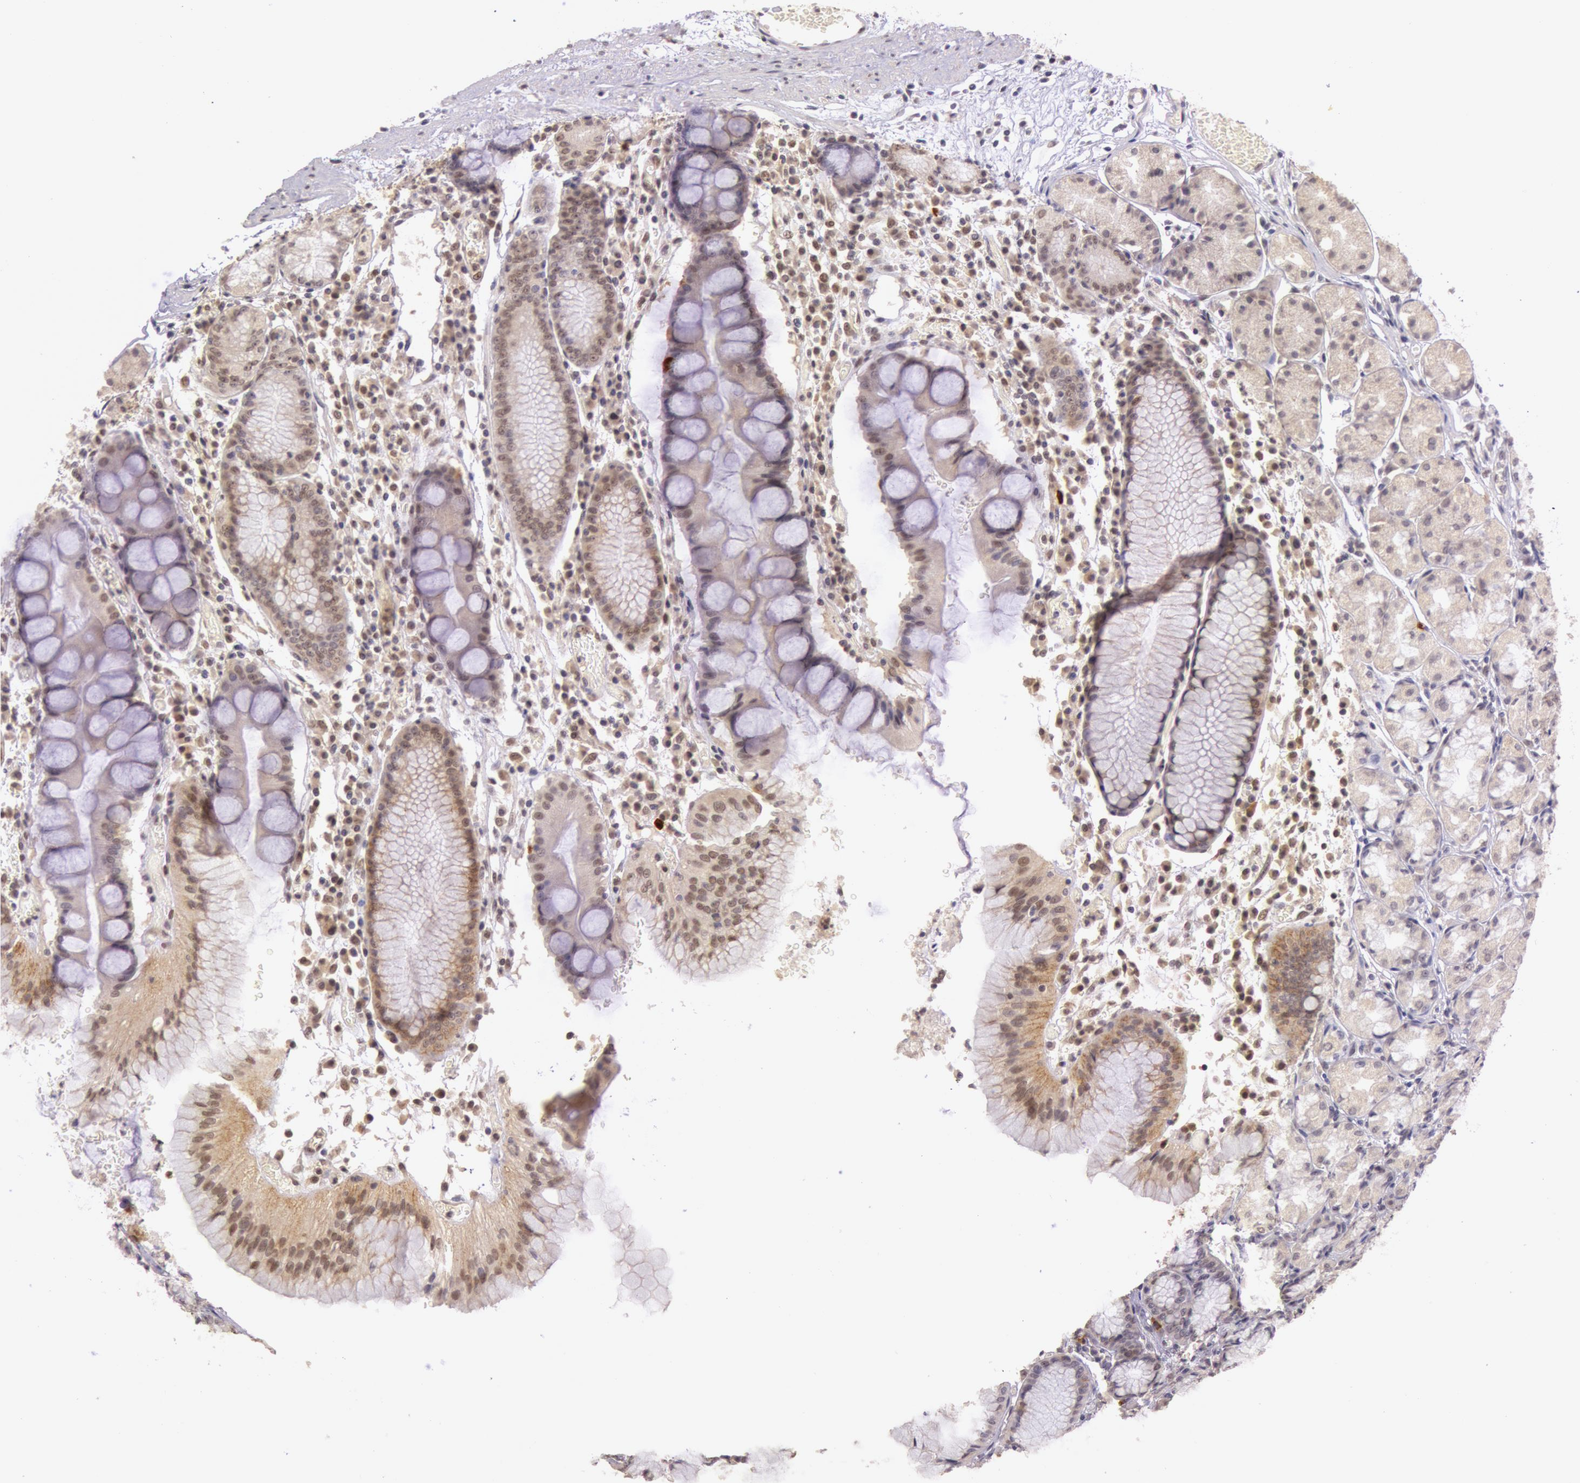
{"staining": {"intensity": "weak", "quantity": "25%-75%", "location": "cytoplasmic/membranous,nuclear"}, "tissue": "stomach", "cell_type": "Glandular cells", "image_type": "normal", "snomed": [{"axis": "morphology", "description": "Normal tissue, NOS"}, {"axis": "topography", "description": "Stomach, lower"}], "caption": "Immunohistochemical staining of benign stomach shows low levels of weak cytoplasmic/membranous,nuclear expression in about 25%-75% of glandular cells. (DAB (3,3'-diaminobenzidine) IHC with brightfield microscopy, high magnification).", "gene": "RTL10", "patient": {"sex": "female", "age": 73}}